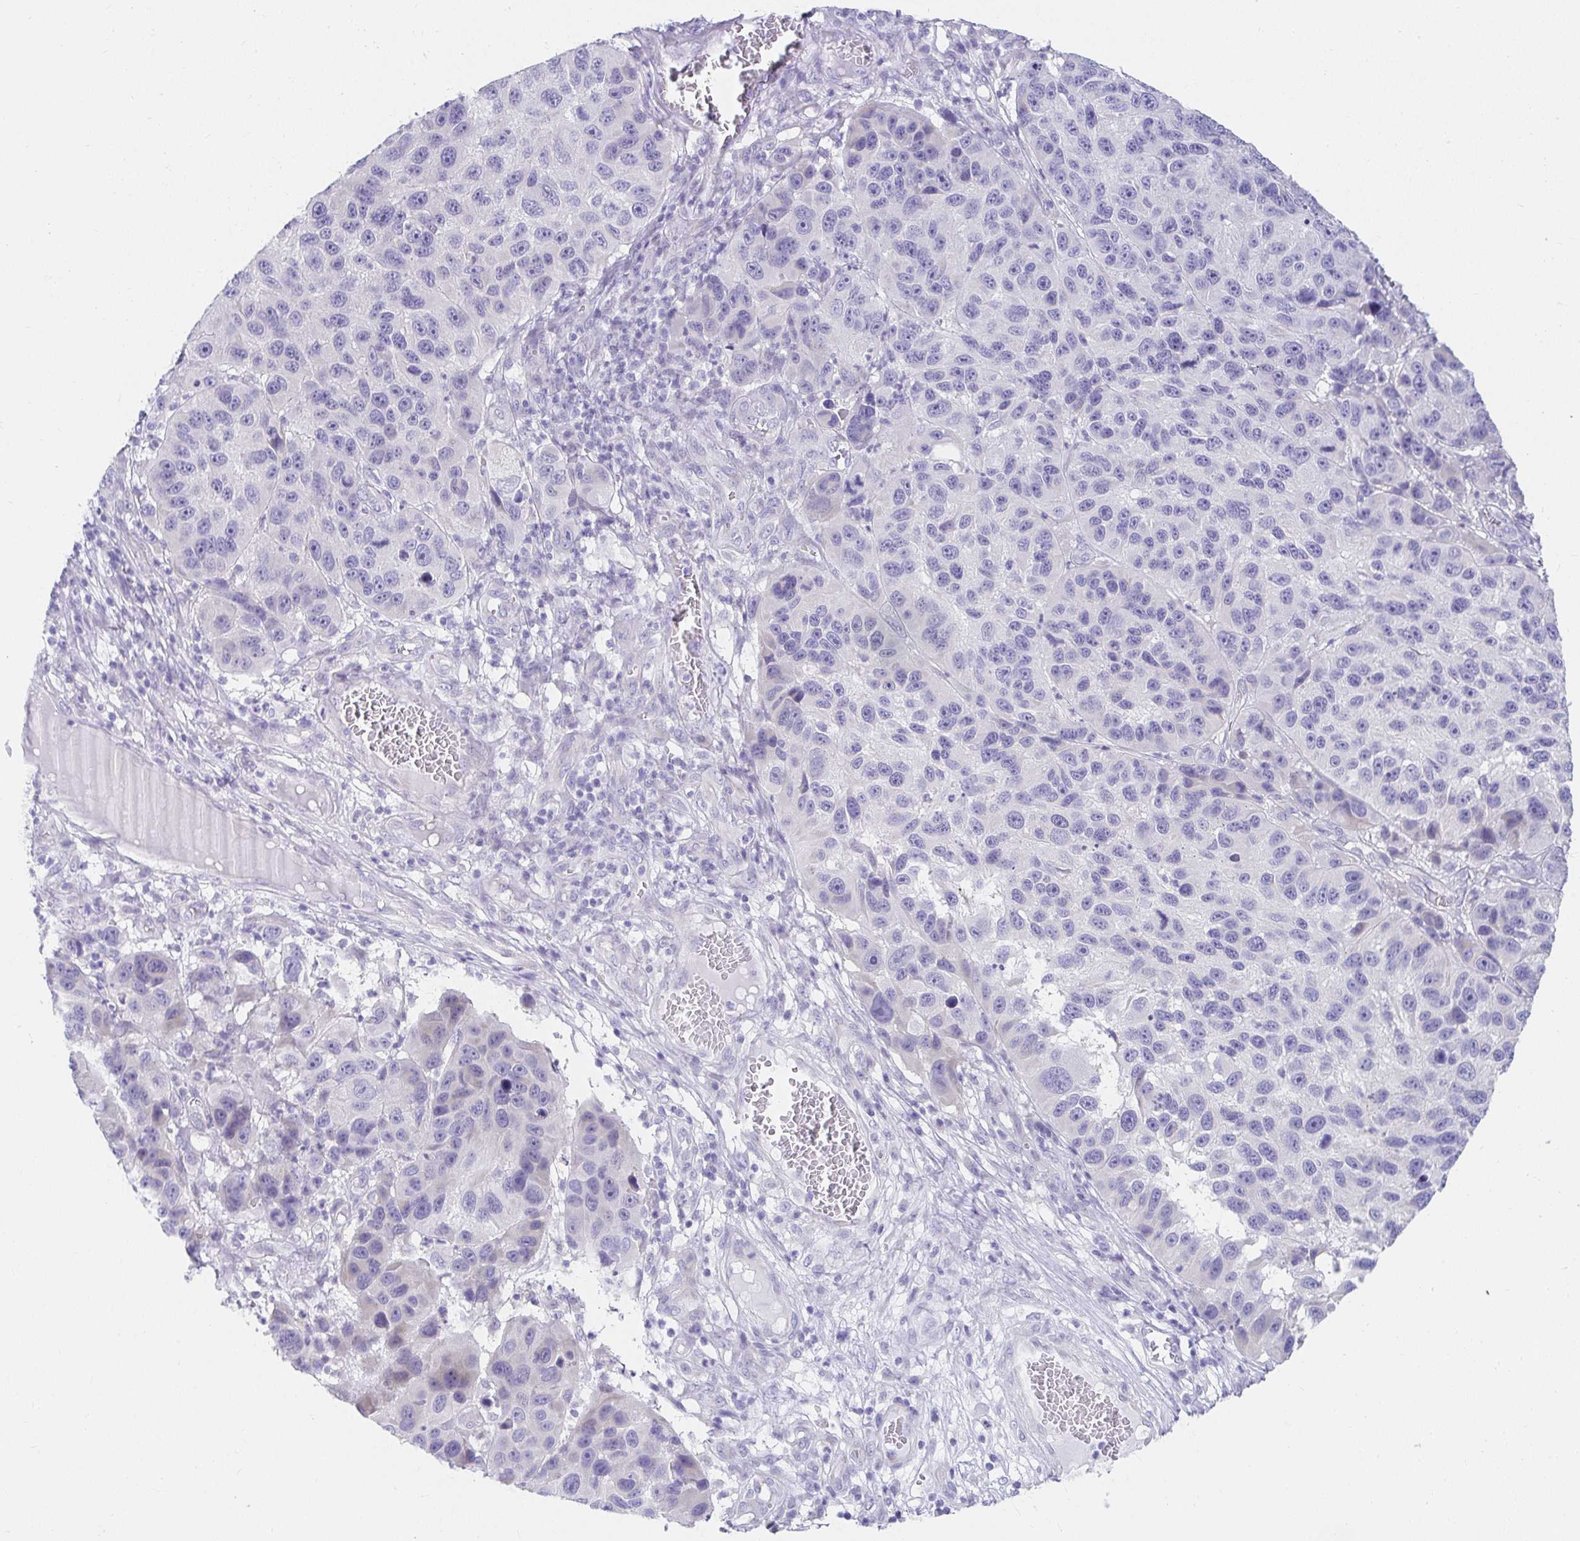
{"staining": {"intensity": "negative", "quantity": "none", "location": "none"}, "tissue": "melanoma", "cell_type": "Tumor cells", "image_type": "cancer", "snomed": [{"axis": "morphology", "description": "Malignant melanoma, NOS"}, {"axis": "topography", "description": "Skin"}], "caption": "This is a micrograph of immunohistochemistry (IHC) staining of melanoma, which shows no positivity in tumor cells.", "gene": "VGLL1", "patient": {"sex": "male", "age": 53}}